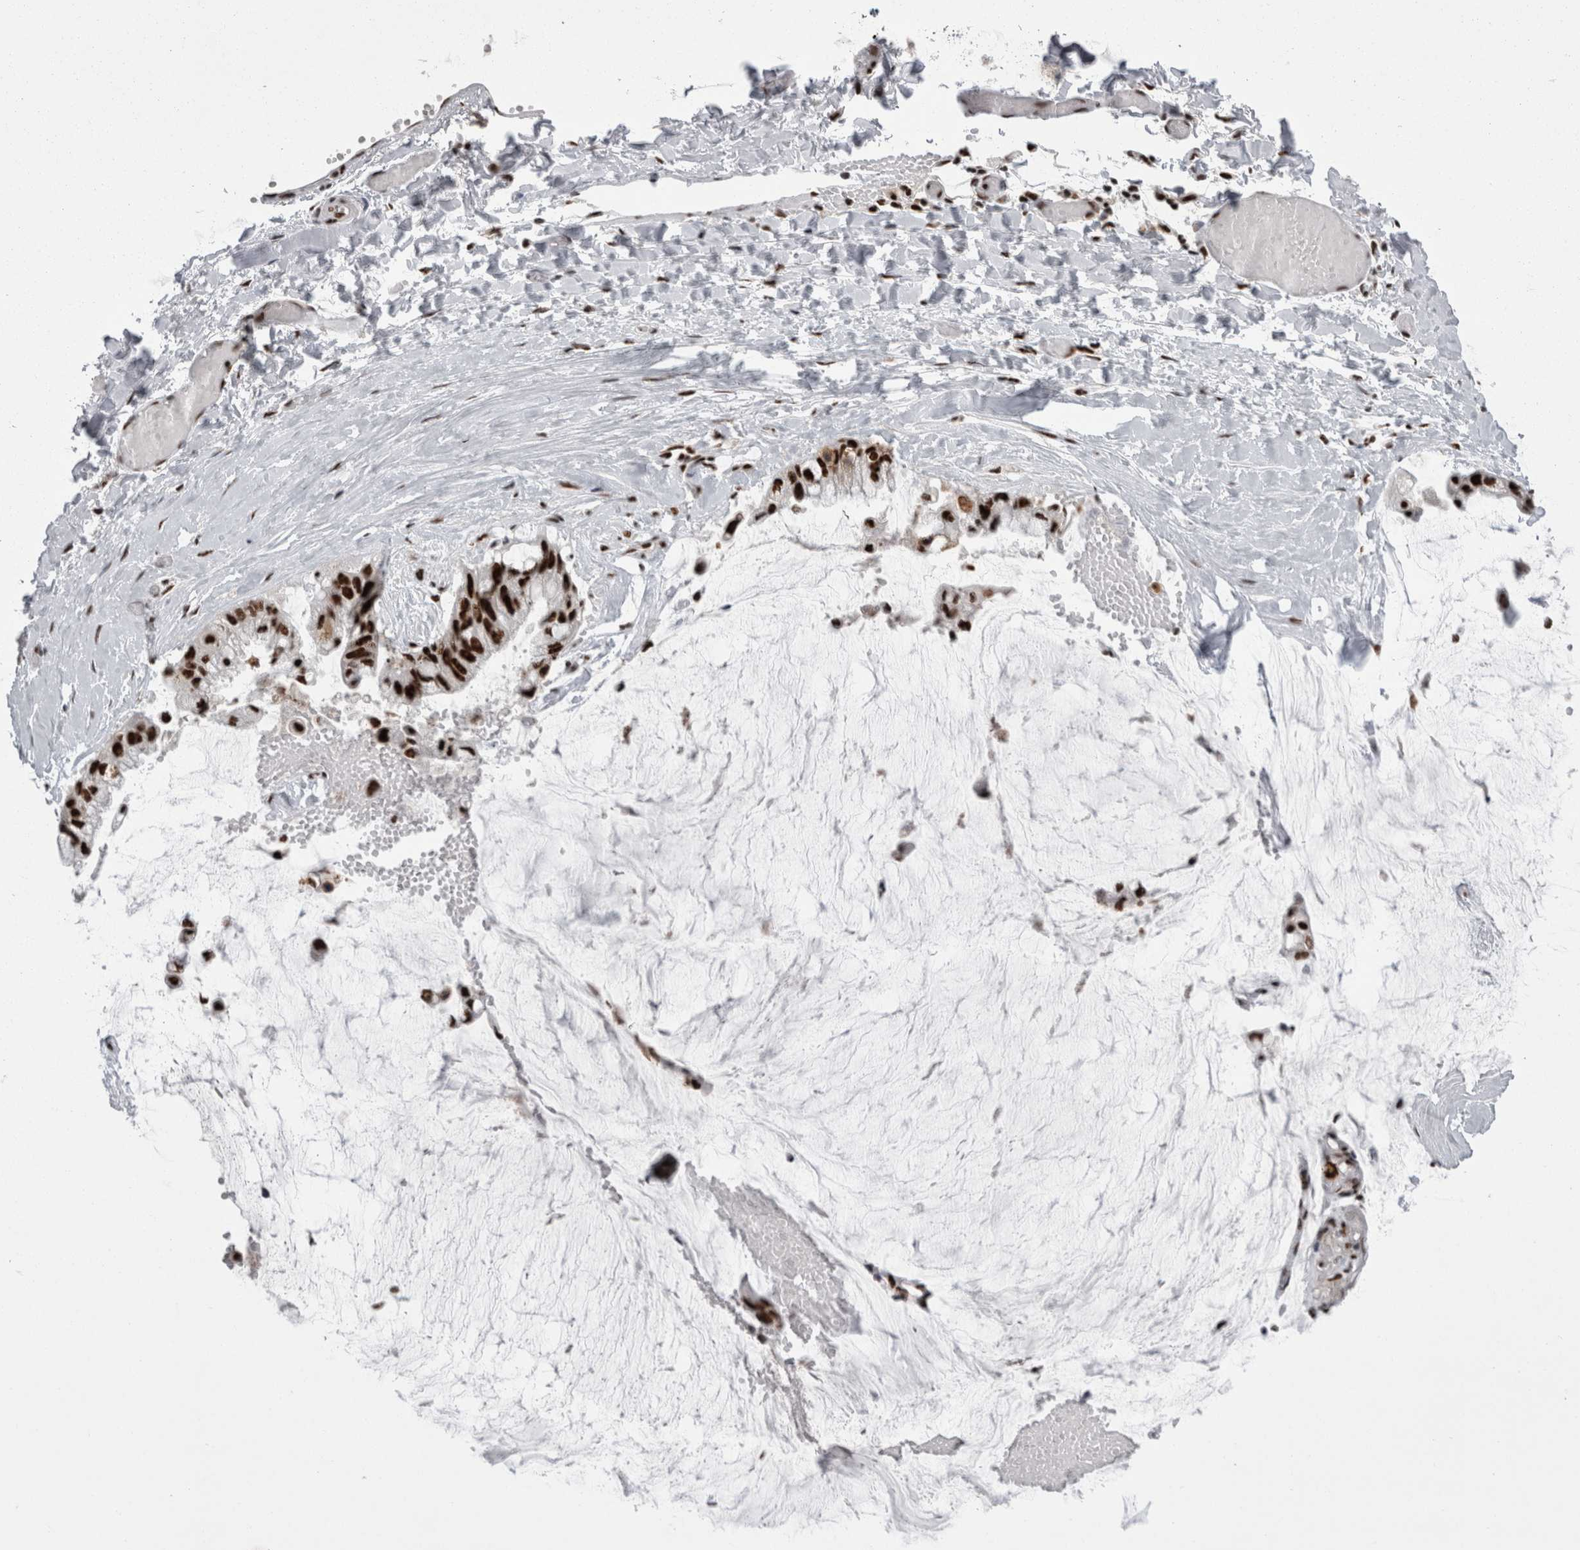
{"staining": {"intensity": "strong", "quantity": ">75%", "location": "nuclear"}, "tissue": "ovarian cancer", "cell_type": "Tumor cells", "image_type": "cancer", "snomed": [{"axis": "morphology", "description": "Cystadenocarcinoma, mucinous, NOS"}, {"axis": "topography", "description": "Ovary"}], "caption": "Ovarian cancer (mucinous cystadenocarcinoma) stained with a protein marker displays strong staining in tumor cells.", "gene": "SNRNP40", "patient": {"sex": "female", "age": 39}}